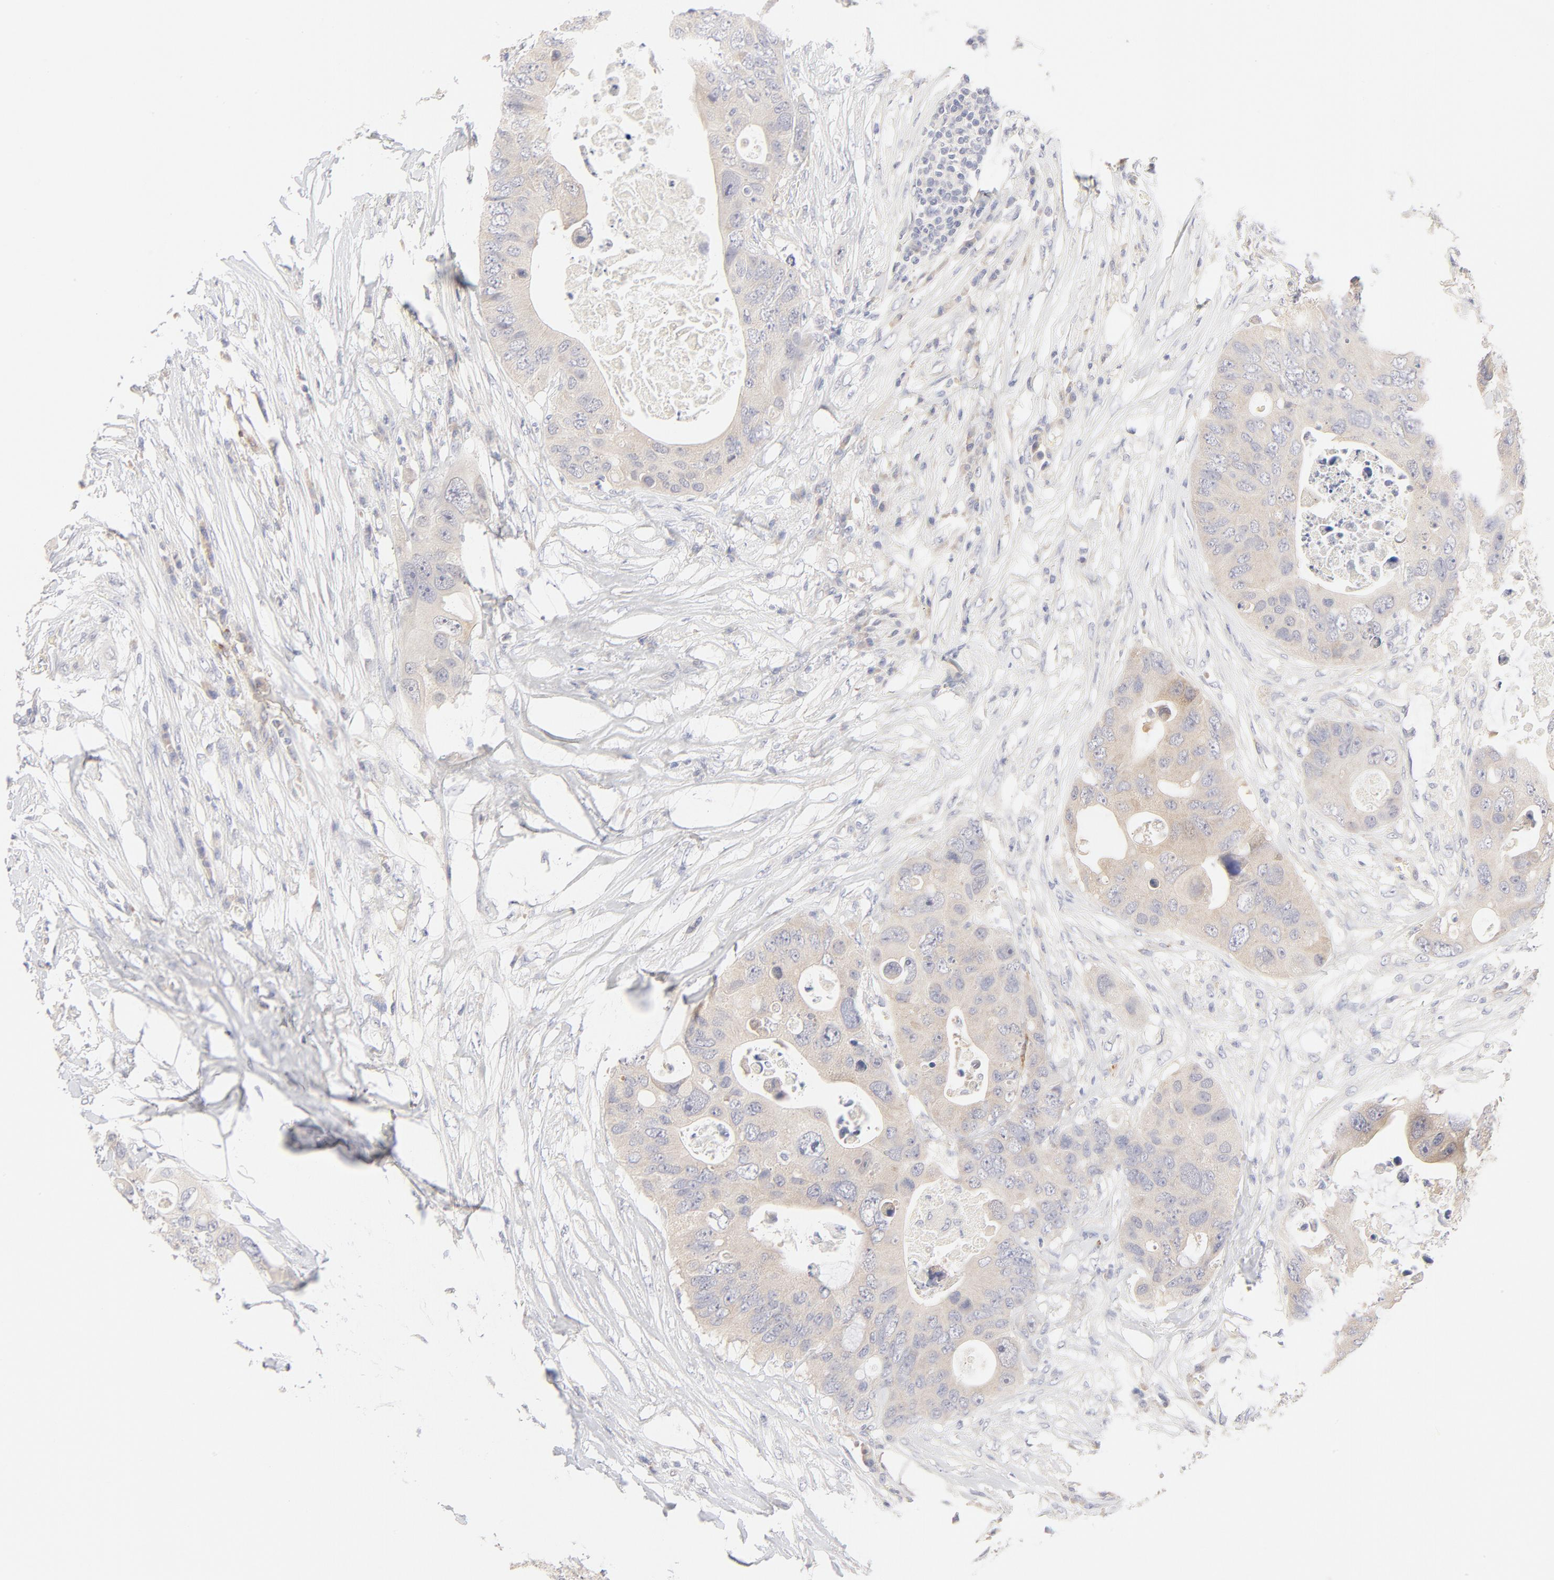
{"staining": {"intensity": "moderate", "quantity": "25%-75%", "location": "cytoplasmic/membranous"}, "tissue": "colorectal cancer", "cell_type": "Tumor cells", "image_type": "cancer", "snomed": [{"axis": "morphology", "description": "Adenocarcinoma, NOS"}, {"axis": "topography", "description": "Colon"}], "caption": "Tumor cells exhibit medium levels of moderate cytoplasmic/membranous positivity in approximately 25%-75% of cells in colorectal cancer (adenocarcinoma).", "gene": "NKX2-2", "patient": {"sex": "male", "age": 71}}